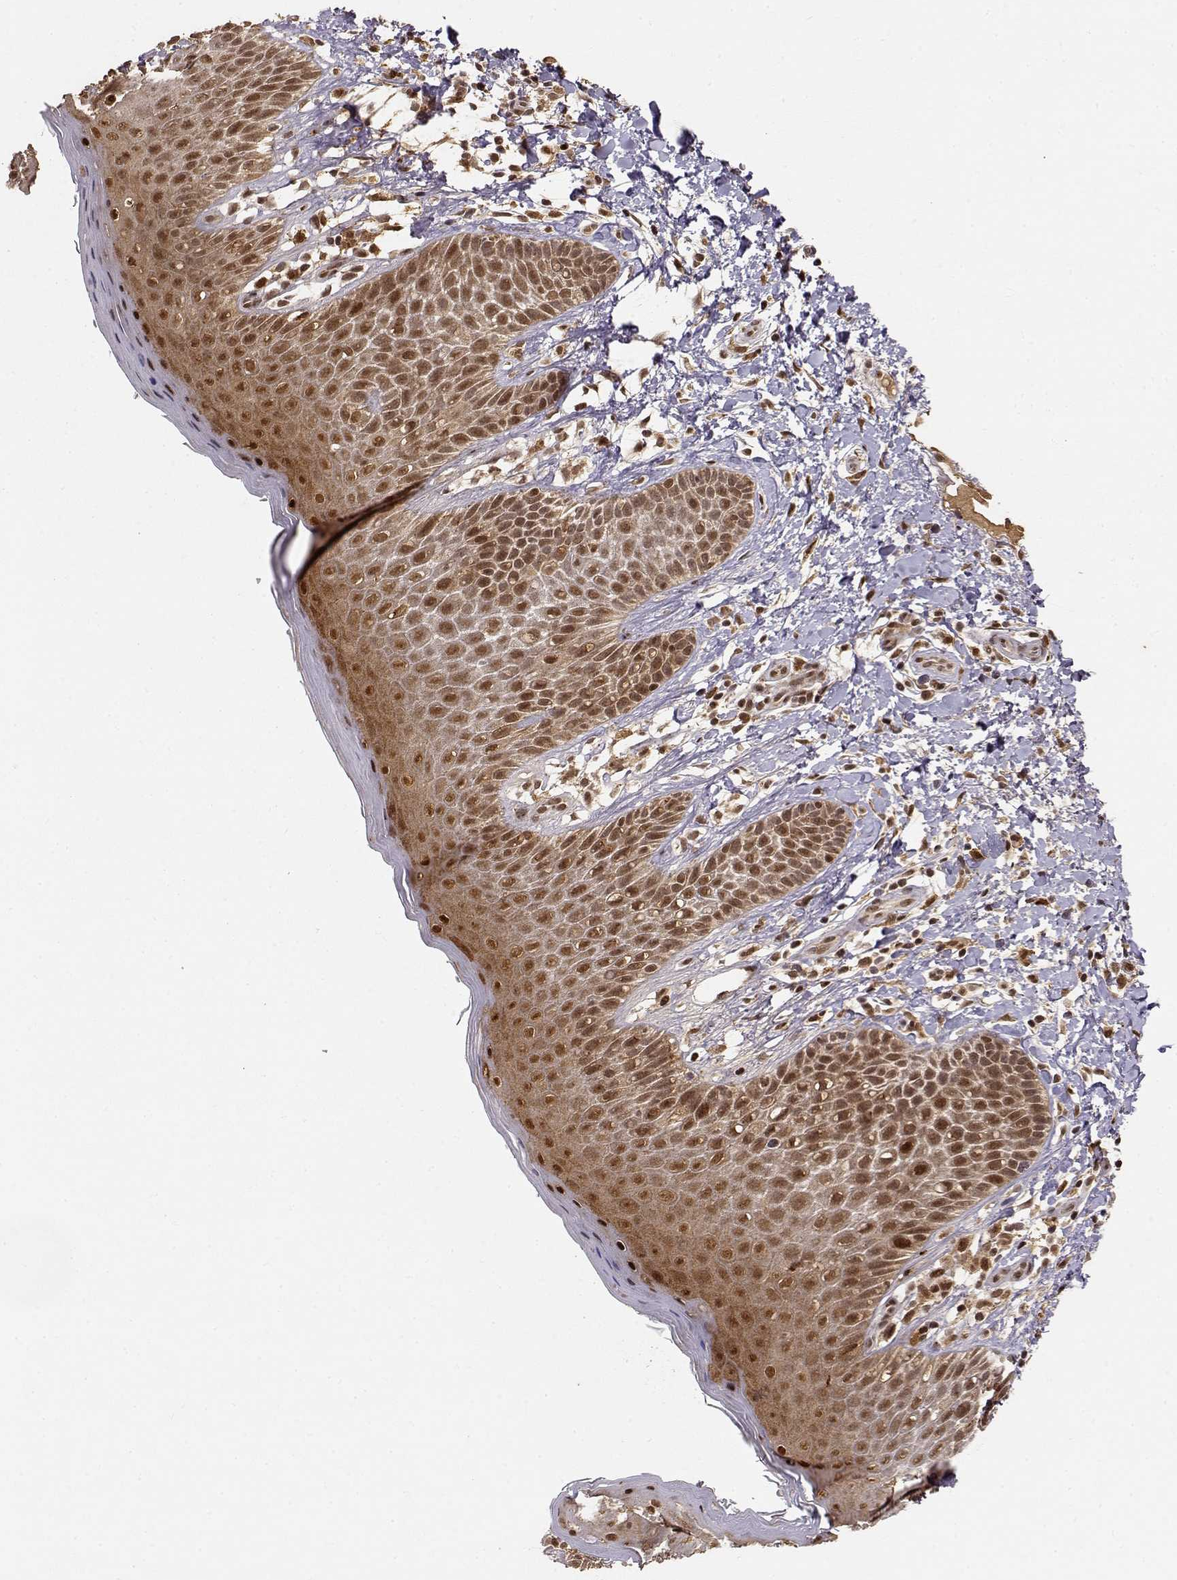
{"staining": {"intensity": "moderate", "quantity": ">75%", "location": "cytoplasmic/membranous,nuclear"}, "tissue": "skin", "cell_type": "Epidermal cells", "image_type": "normal", "snomed": [{"axis": "morphology", "description": "Normal tissue, NOS"}, {"axis": "topography", "description": "Anal"}], "caption": "Moderate cytoplasmic/membranous,nuclear staining for a protein is identified in approximately >75% of epidermal cells of unremarkable skin using immunohistochemistry.", "gene": "MAEA", "patient": {"sex": "male", "age": 36}}